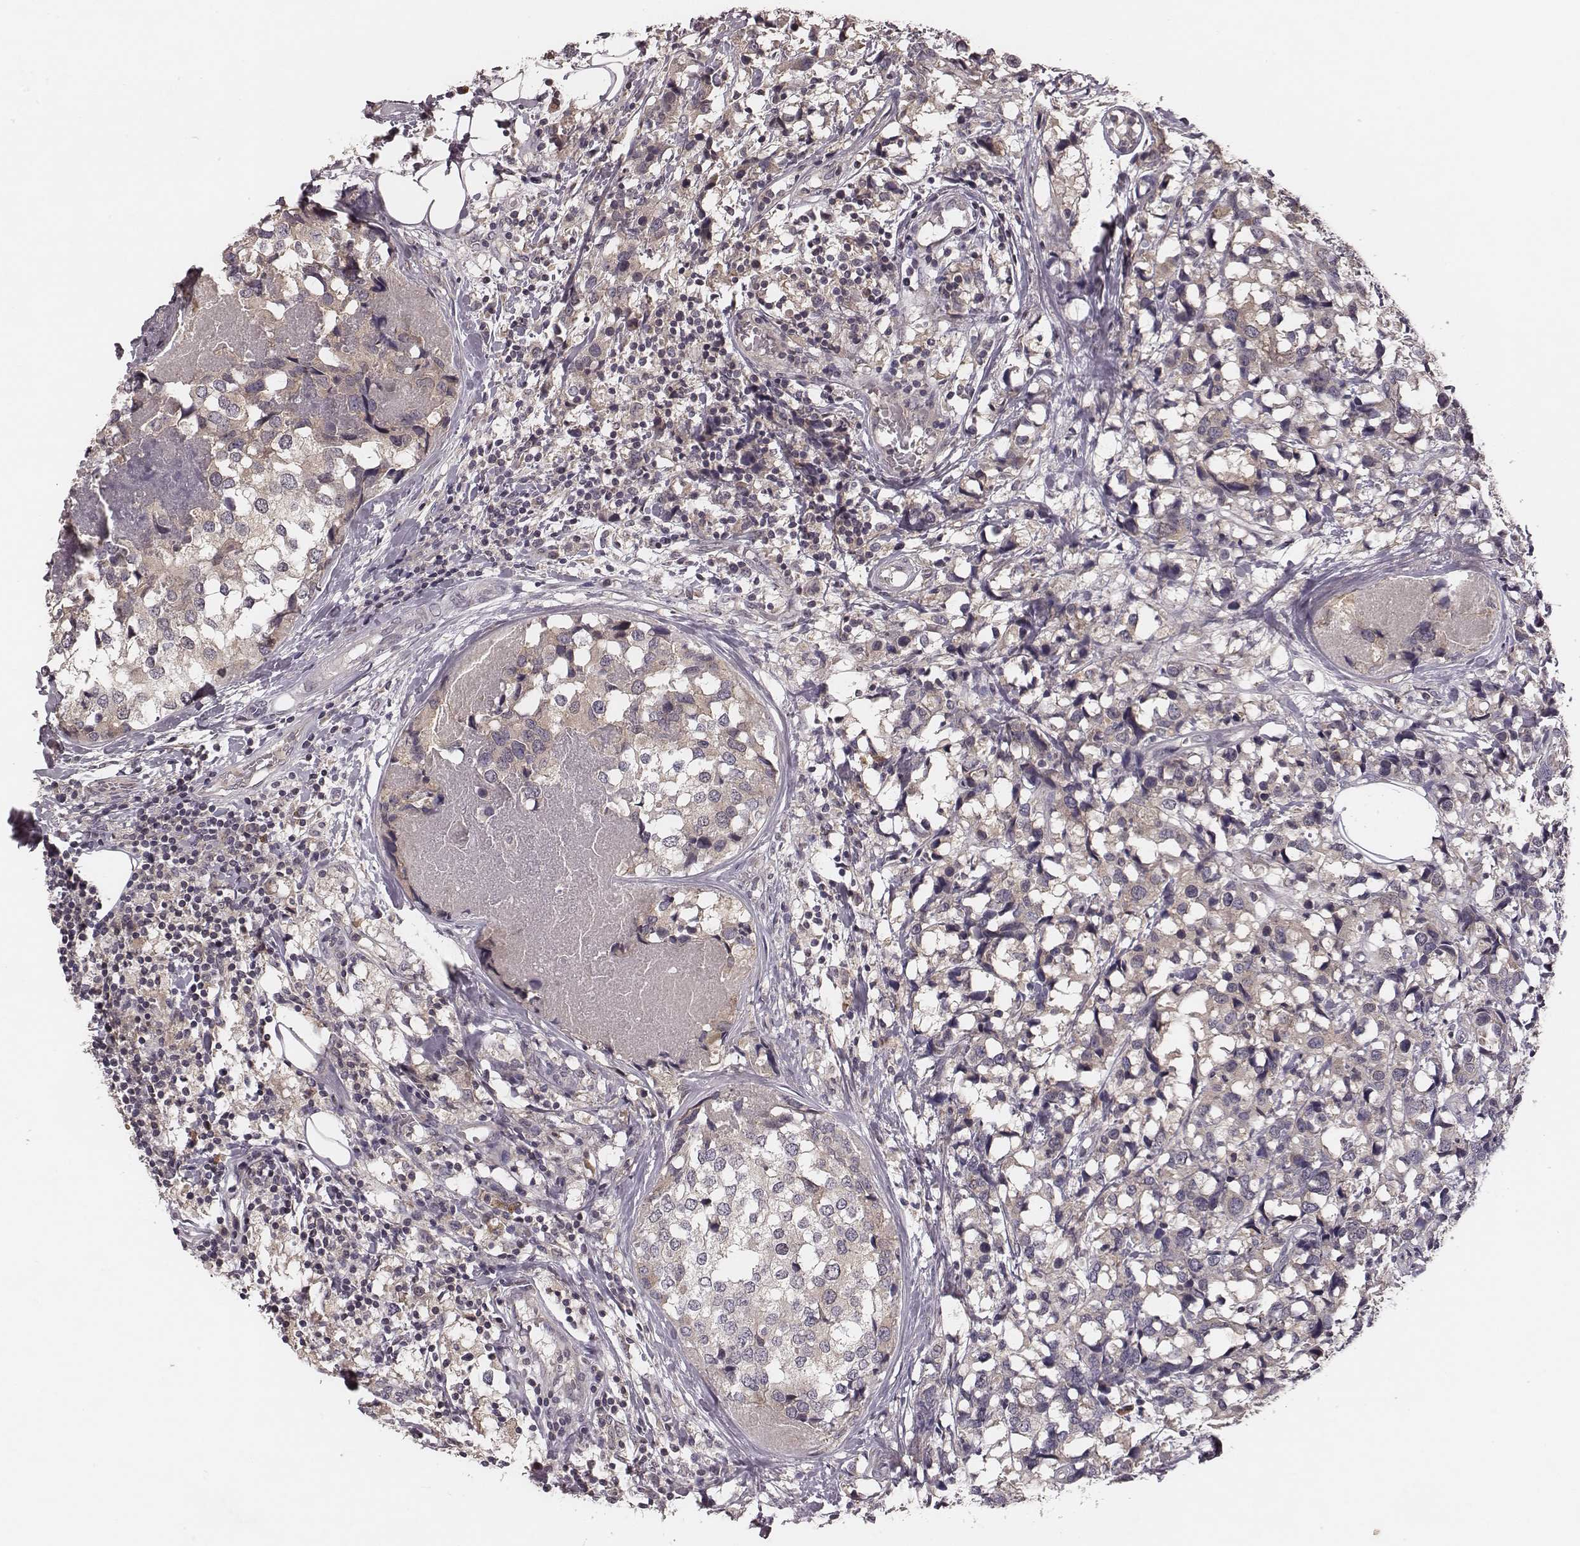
{"staining": {"intensity": "weak", "quantity": "25%-75%", "location": "cytoplasmic/membranous"}, "tissue": "breast cancer", "cell_type": "Tumor cells", "image_type": "cancer", "snomed": [{"axis": "morphology", "description": "Lobular carcinoma"}, {"axis": "topography", "description": "Breast"}], "caption": "Human lobular carcinoma (breast) stained with a protein marker displays weak staining in tumor cells.", "gene": "P2RX5", "patient": {"sex": "female", "age": 59}}